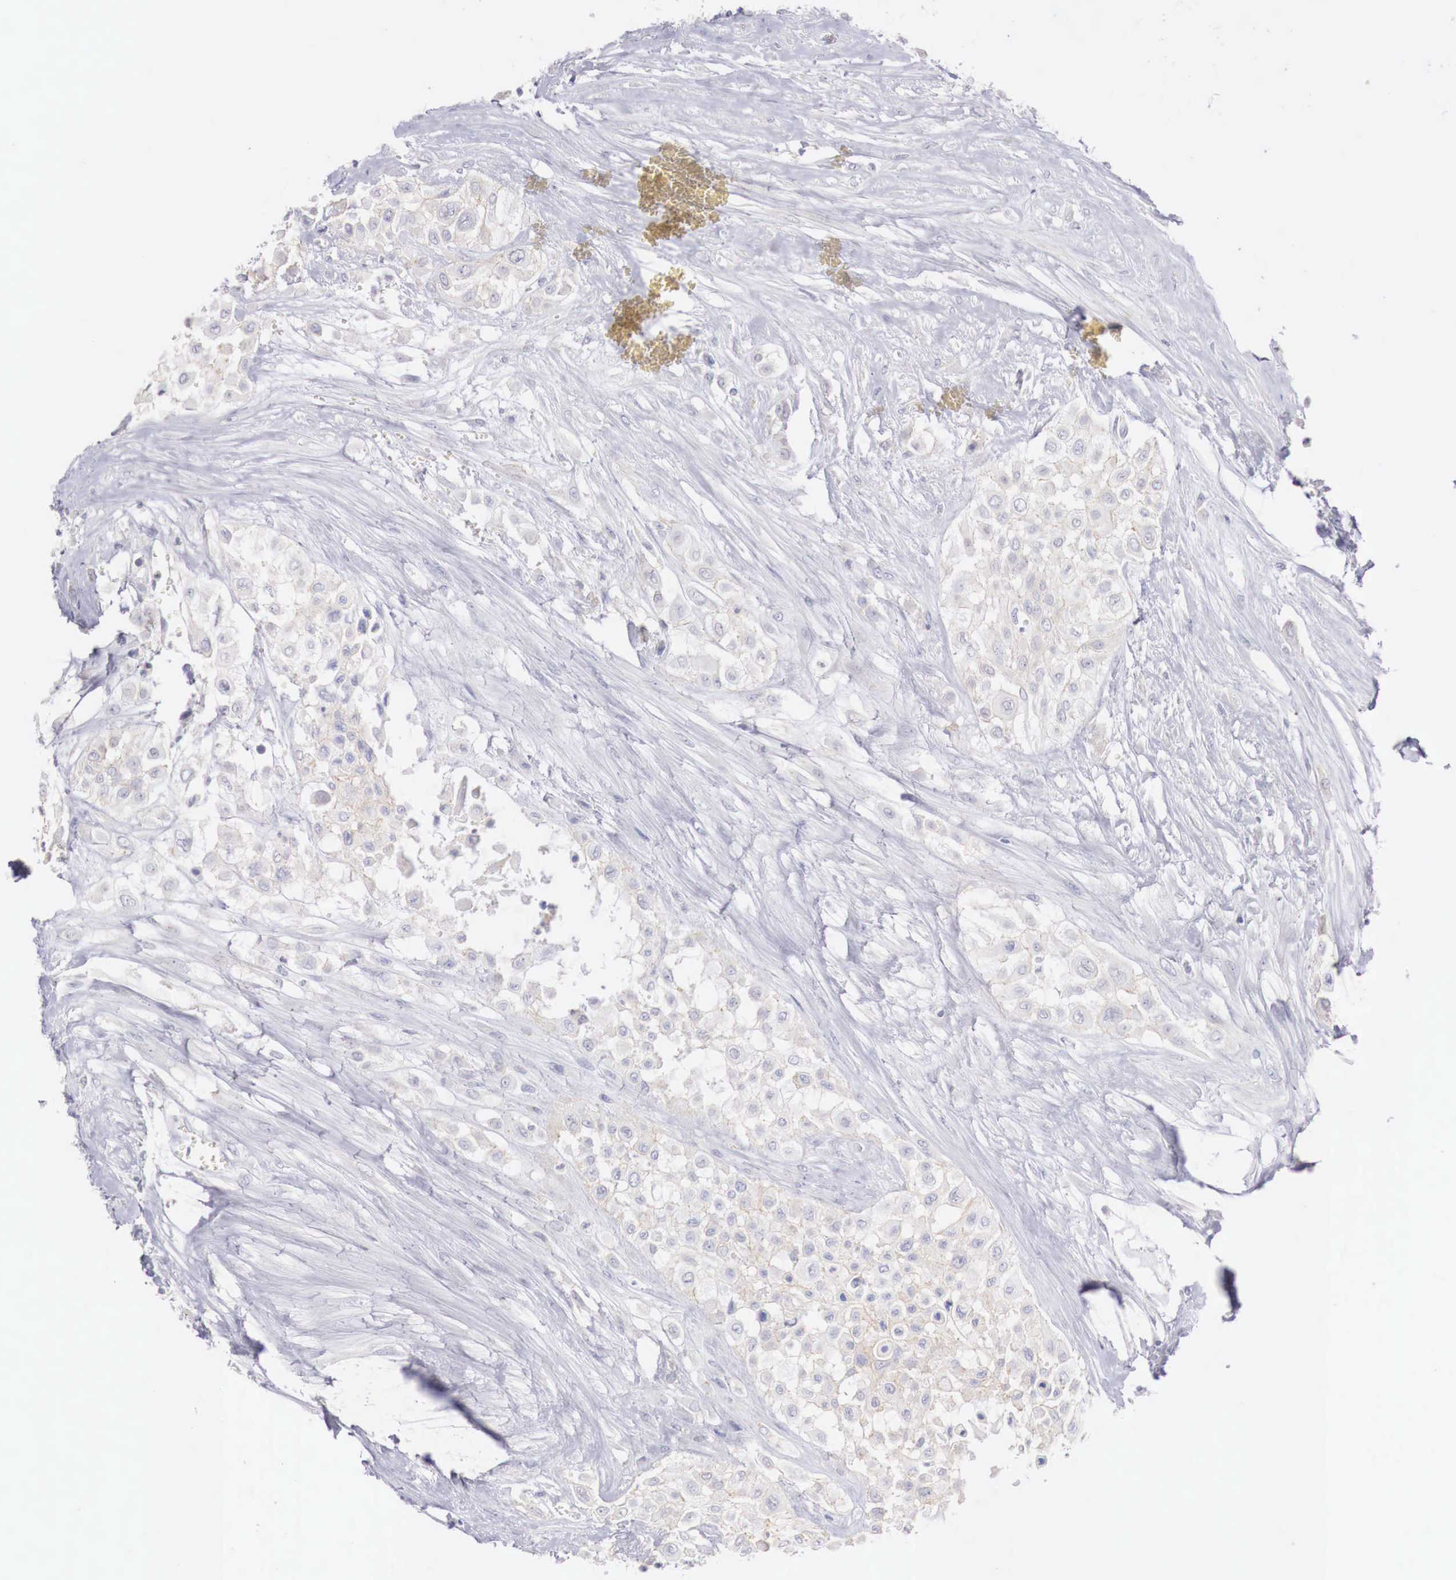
{"staining": {"intensity": "negative", "quantity": "none", "location": "none"}, "tissue": "urothelial cancer", "cell_type": "Tumor cells", "image_type": "cancer", "snomed": [{"axis": "morphology", "description": "Urothelial carcinoma, High grade"}, {"axis": "topography", "description": "Urinary bladder"}], "caption": "This micrograph is of urothelial carcinoma (high-grade) stained with immunohistochemistry (IHC) to label a protein in brown with the nuclei are counter-stained blue. There is no staining in tumor cells.", "gene": "TRIM13", "patient": {"sex": "male", "age": 57}}